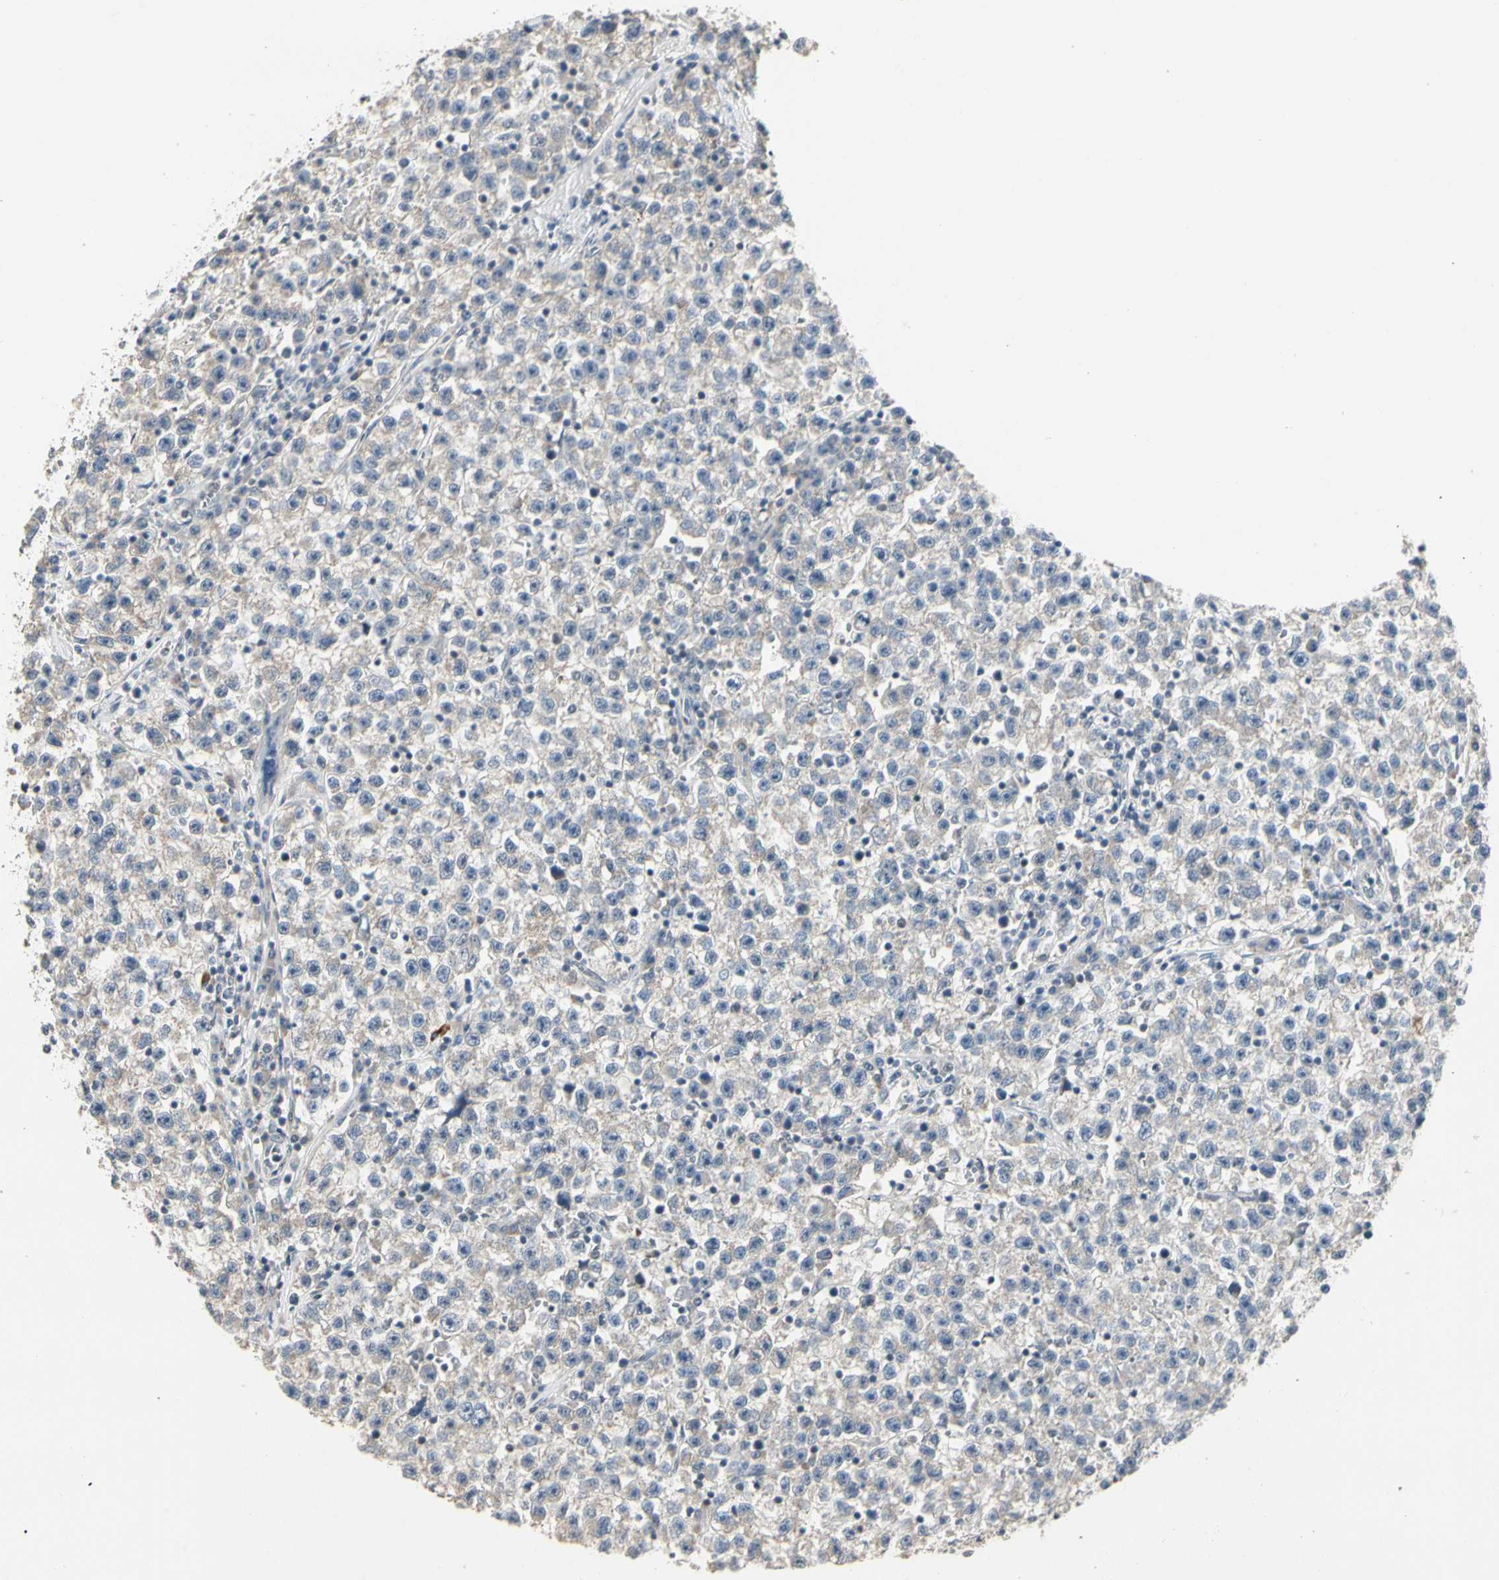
{"staining": {"intensity": "weak", "quantity": "25%-75%", "location": "cytoplasmic/membranous"}, "tissue": "testis cancer", "cell_type": "Tumor cells", "image_type": "cancer", "snomed": [{"axis": "morphology", "description": "Seminoma, NOS"}, {"axis": "topography", "description": "Testis"}], "caption": "This photomicrograph displays immunohistochemistry staining of testis cancer (seminoma), with low weak cytoplasmic/membranous staining in about 25%-75% of tumor cells.", "gene": "GREM1", "patient": {"sex": "male", "age": 22}}